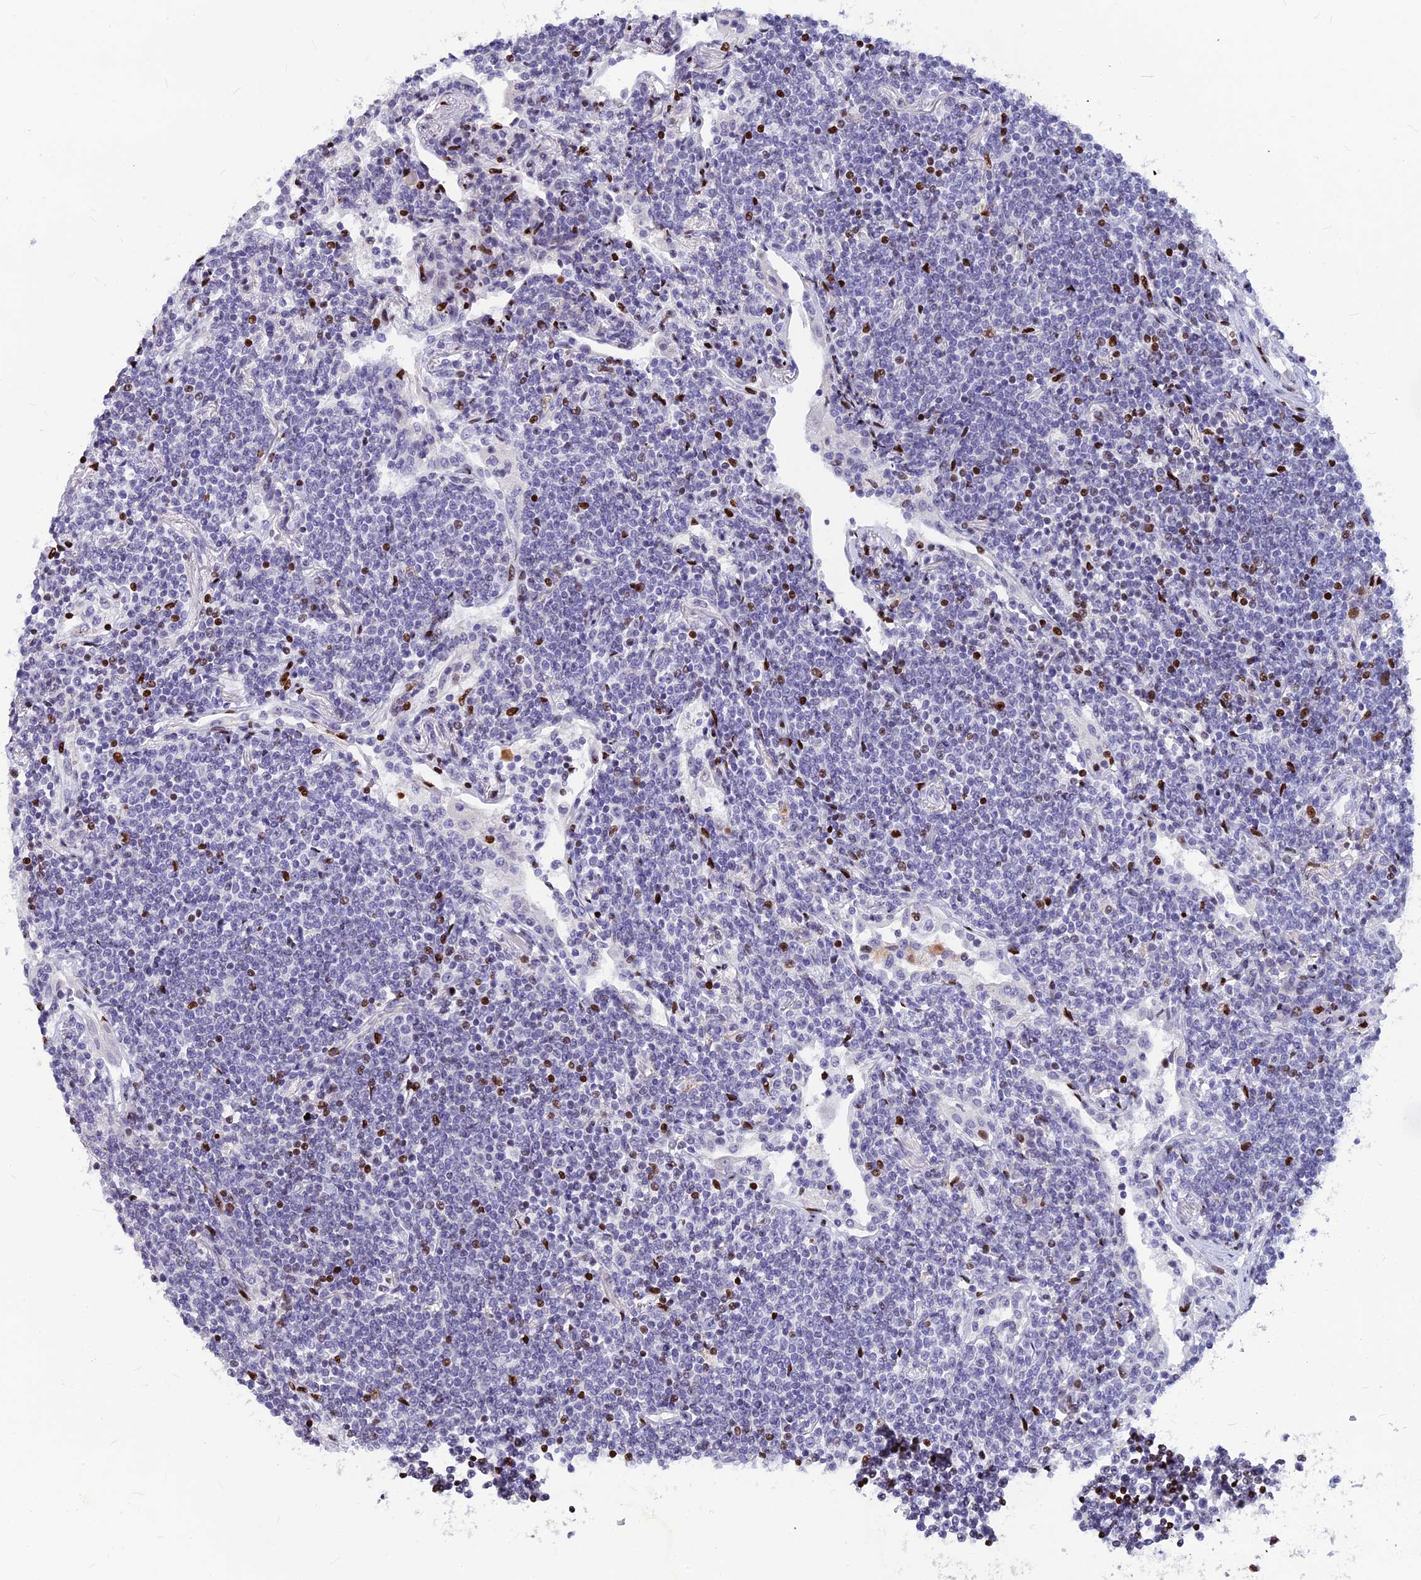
{"staining": {"intensity": "negative", "quantity": "none", "location": "none"}, "tissue": "lymphoma", "cell_type": "Tumor cells", "image_type": "cancer", "snomed": [{"axis": "morphology", "description": "Malignant lymphoma, non-Hodgkin's type, Low grade"}, {"axis": "topography", "description": "Lung"}], "caption": "IHC photomicrograph of neoplastic tissue: human low-grade malignant lymphoma, non-Hodgkin's type stained with DAB (3,3'-diaminobenzidine) shows no significant protein positivity in tumor cells. The staining is performed using DAB (3,3'-diaminobenzidine) brown chromogen with nuclei counter-stained in using hematoxylin.", "gene": "PRPS1", "patient": {"sex": "female", "age": 71}}